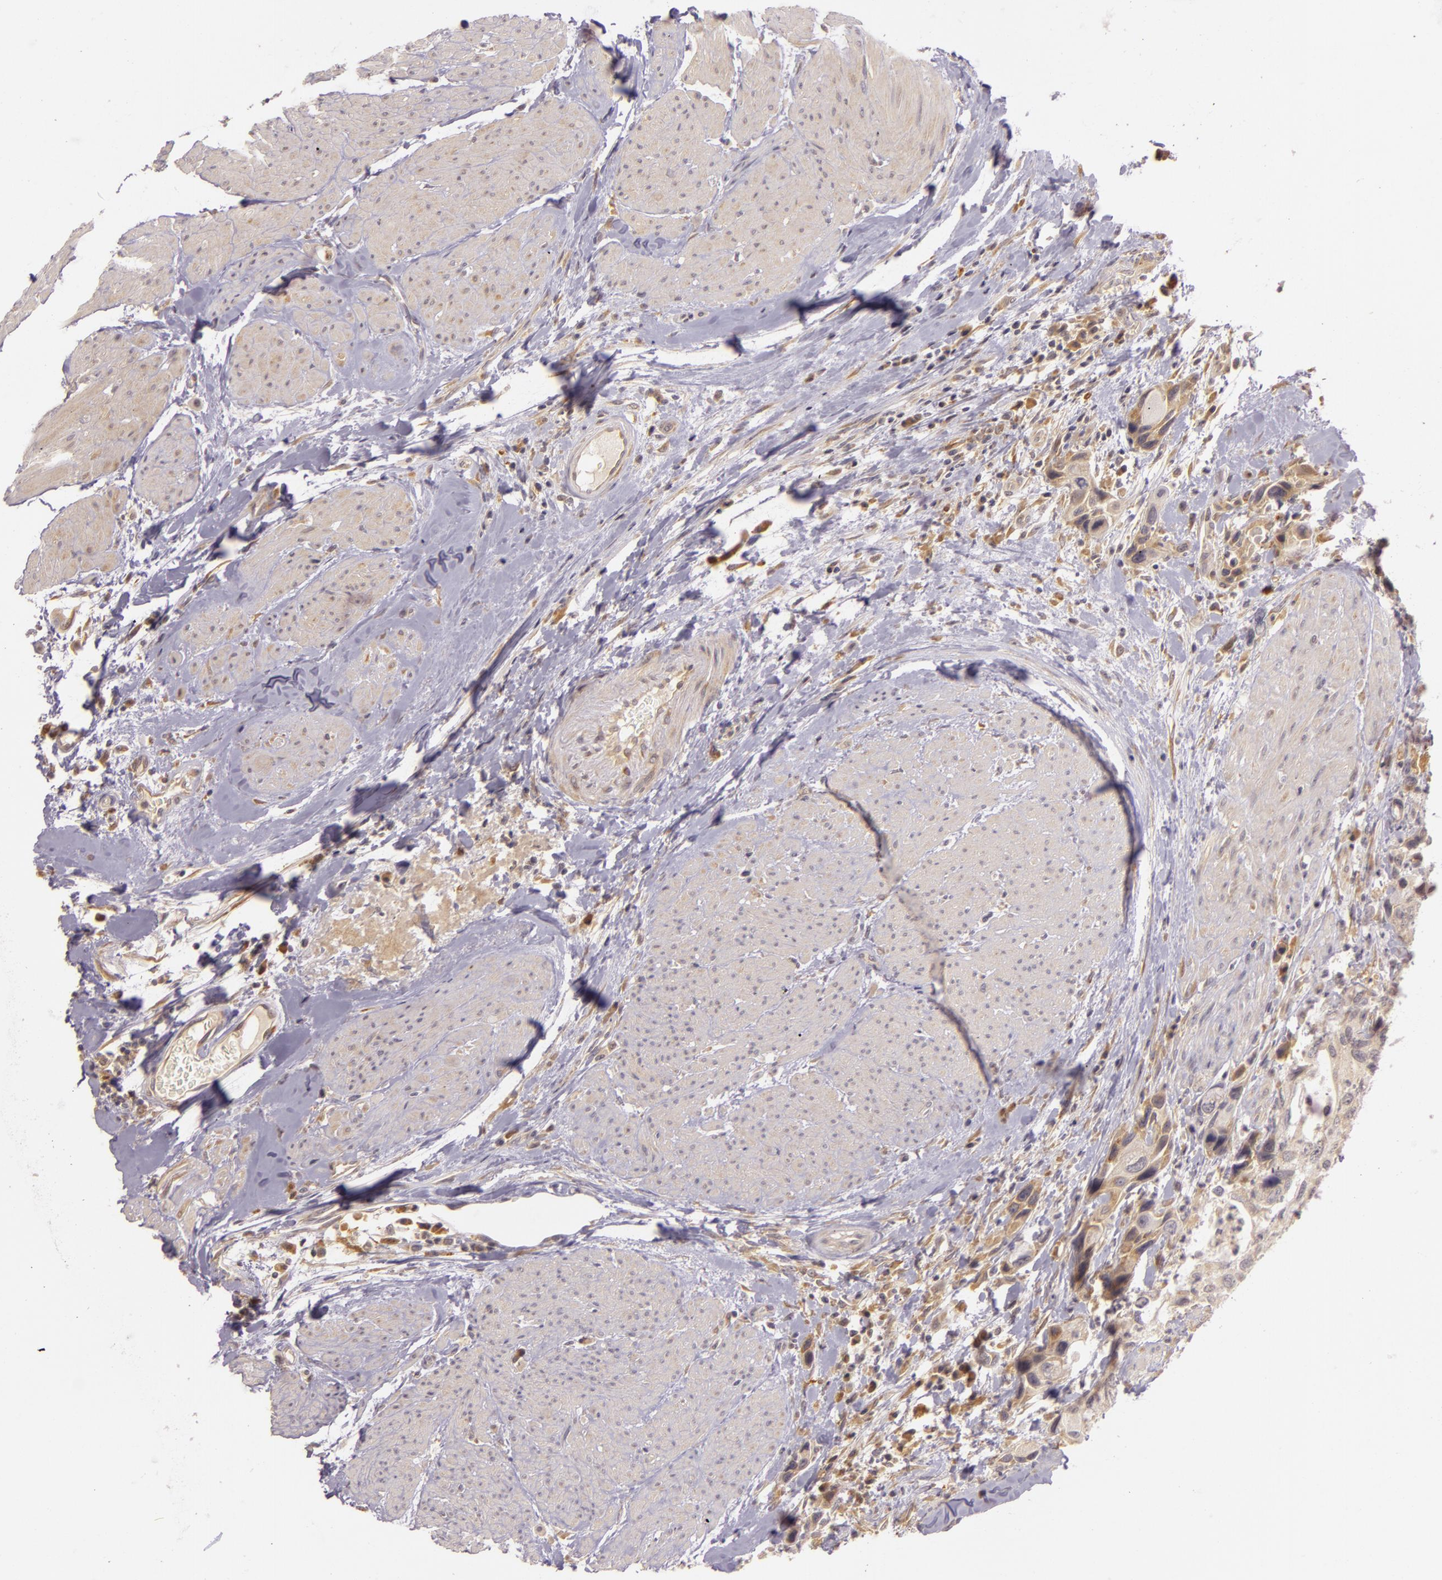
{"staining": {"intensity": "weak", "quantity": ">75%", "location": "cytoplasmic/membranous"}, "tissue": "urothelial cancer", "cell_type": "Tumor cells", "image_type": "cancer", "snomed": [{"axis": "morphology", "description": "Urothelial carcinoma, High grade"}, {"axis": "topography", "description": "Urinary bladder"}], "caption": "High-grade urothelial carcinoma tissue shows weak cytoplasmic/membranous expression in approximately >75% of tumor cells, visualized by immunohistochemistry. (DAB IHC, brown staining for protein, blue staining for nuclei).", "gene": "PPP1R3F", "patient": {"sex": "male", "age": 66}}